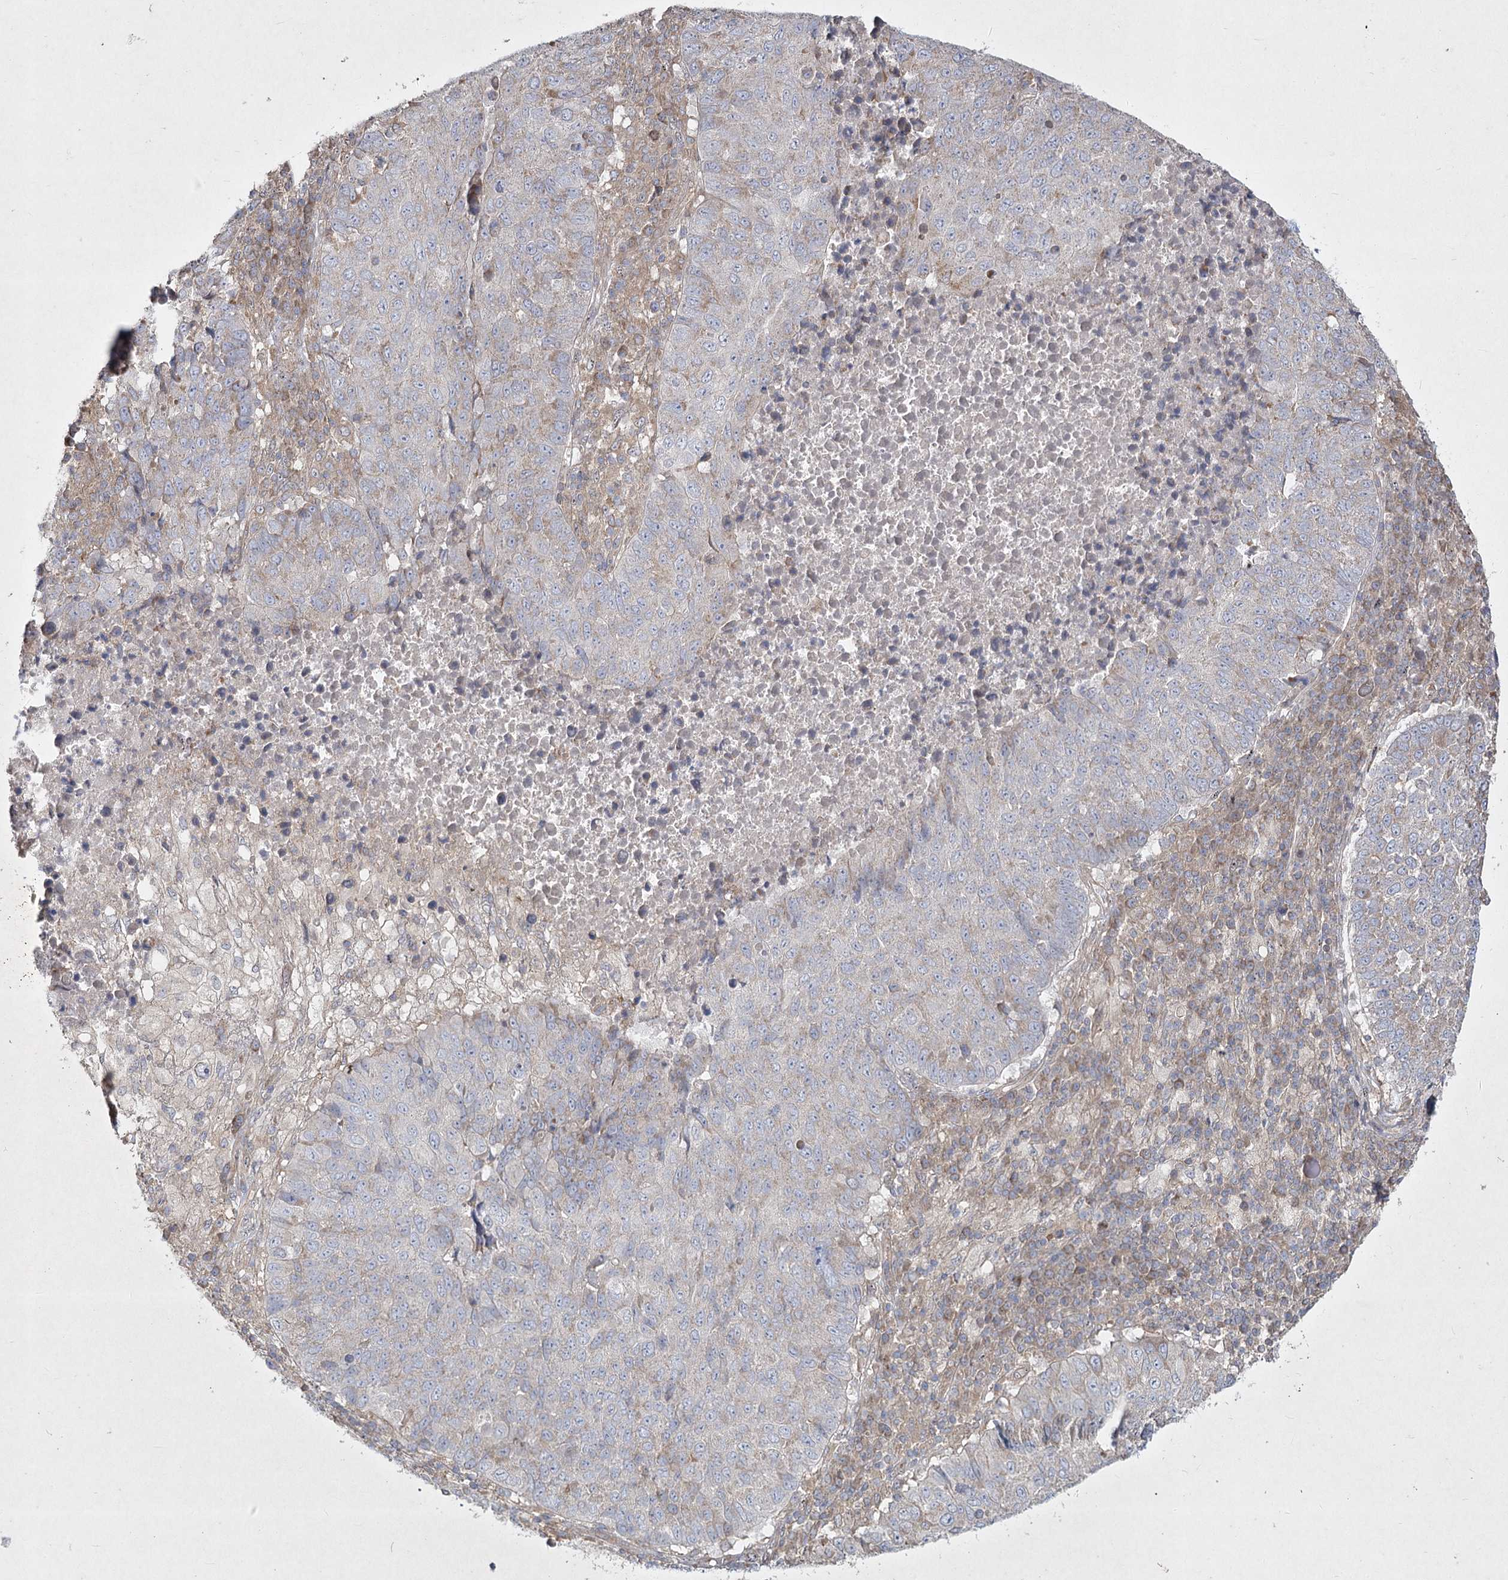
{"staining": {"intensity": "weak", "quantity": "<25%", "location": "cytoplasmic/membranous"}, "tissue": "lung cancer", "cell_type": "Tumor cells", "image_type": "cancer", "snomed": [{"axis": "morphology", "description": "Squamous cell carcinoma, NOS"}, {"axis": "topography", "description": "Lung"}], "caption": "Immunohistochemistry (IHC) micrograph of neoplastic tissue: human lung squamous cell carcinoma stained with DAB displays no significant protein staining in tumor cells.", "gene": "SH3TC1", "patient": {"sex": "male", "age": 73}}